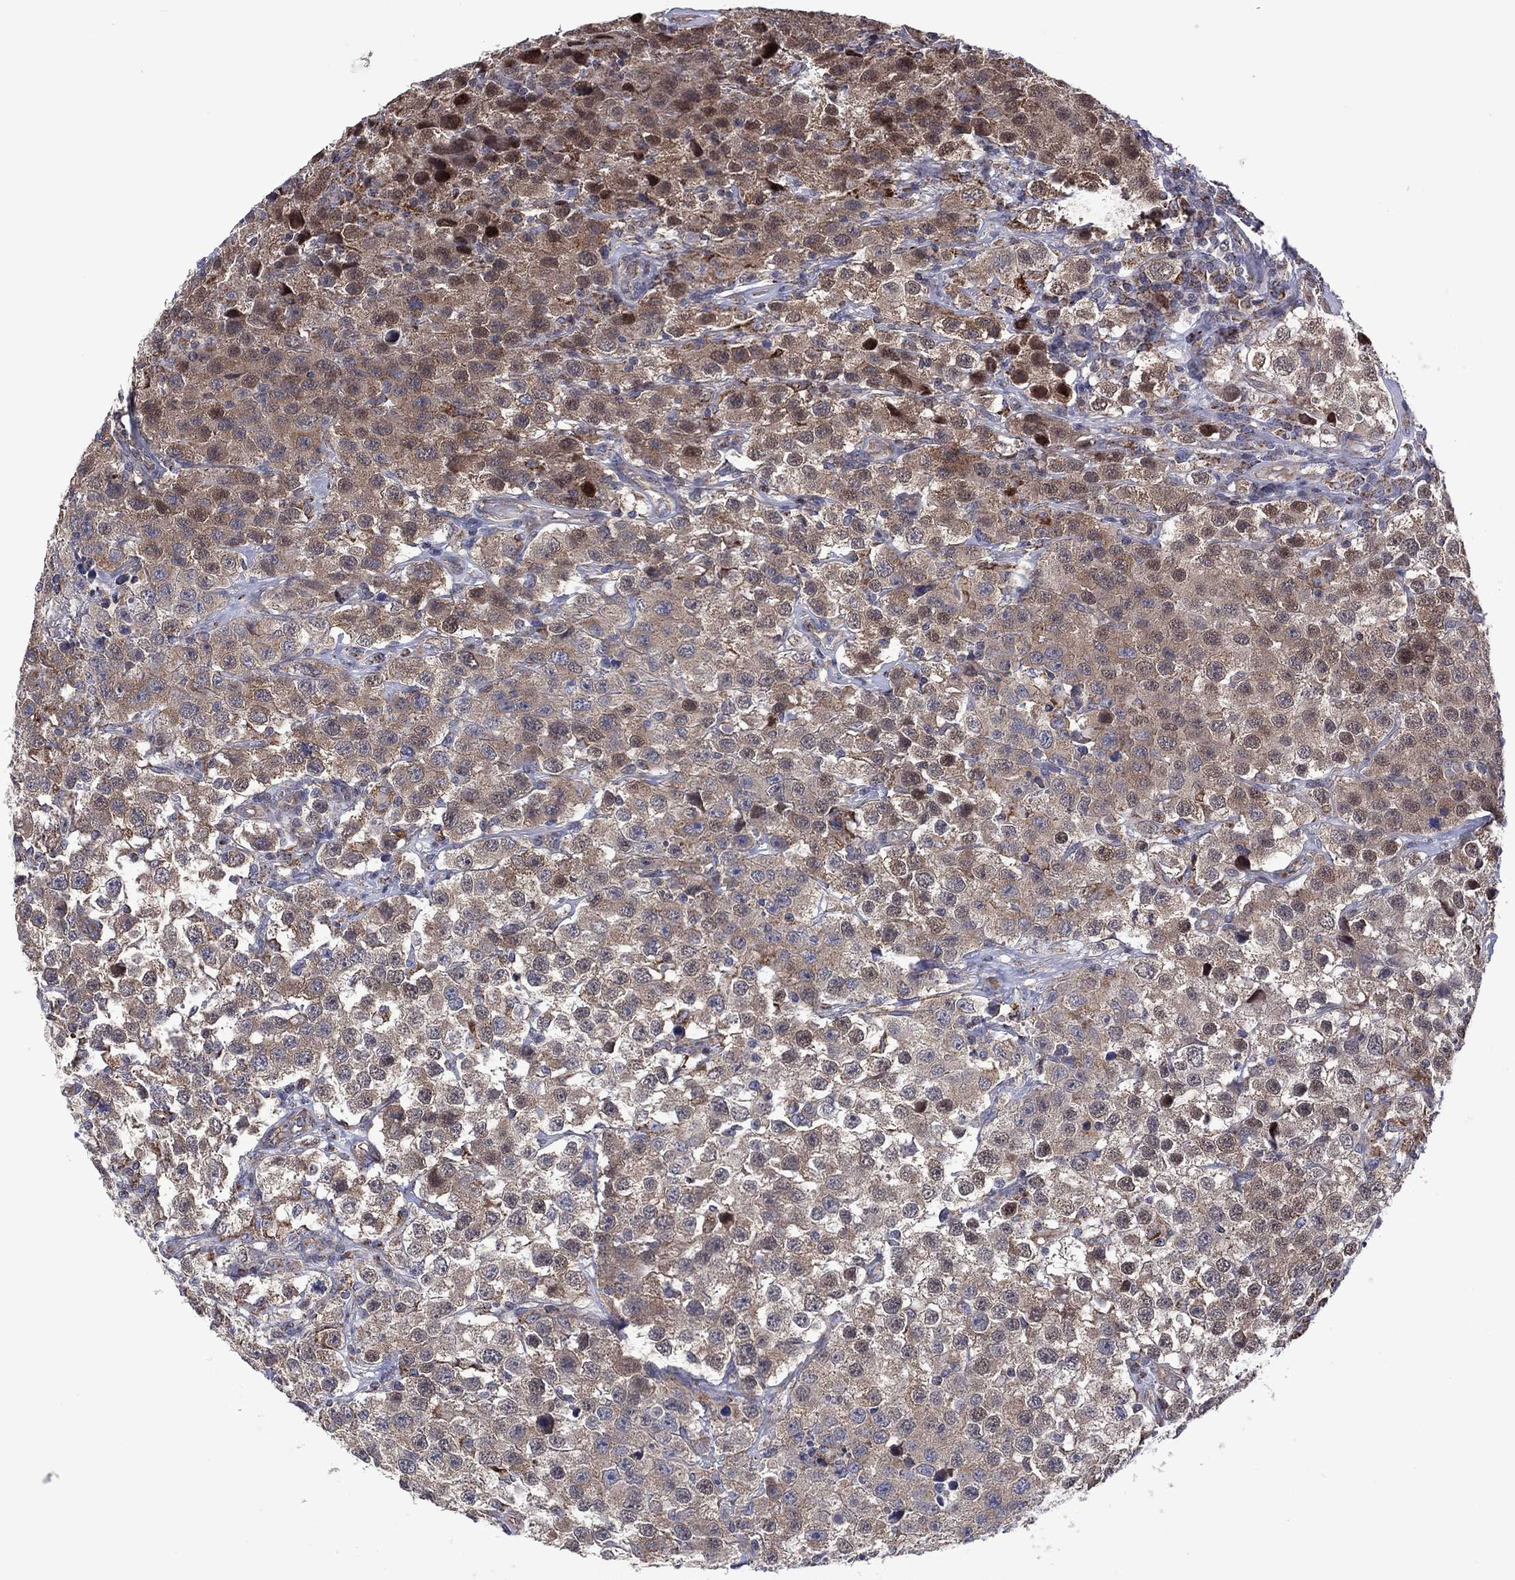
{"staining": {"intensity": "moderate", "quantity": "<25%", "location": "cytoplasmic/membranous"}, "tissue": "testis cancer", "cell_type": "Tumor cells", "image_type": "cancer", "snomed": [{"axis": "morphology", "description": "Seminoma, NOS"}, {"axis": "topography", "description": "Testis"}], "caption": "Tumor cells demonstrate low levels of moderate cytoplasmic/membranous positivity in about <25% of cells in human testis seminoma.", "gene": "PIDD1", "patient": {"sex": "male", "age": 52}}